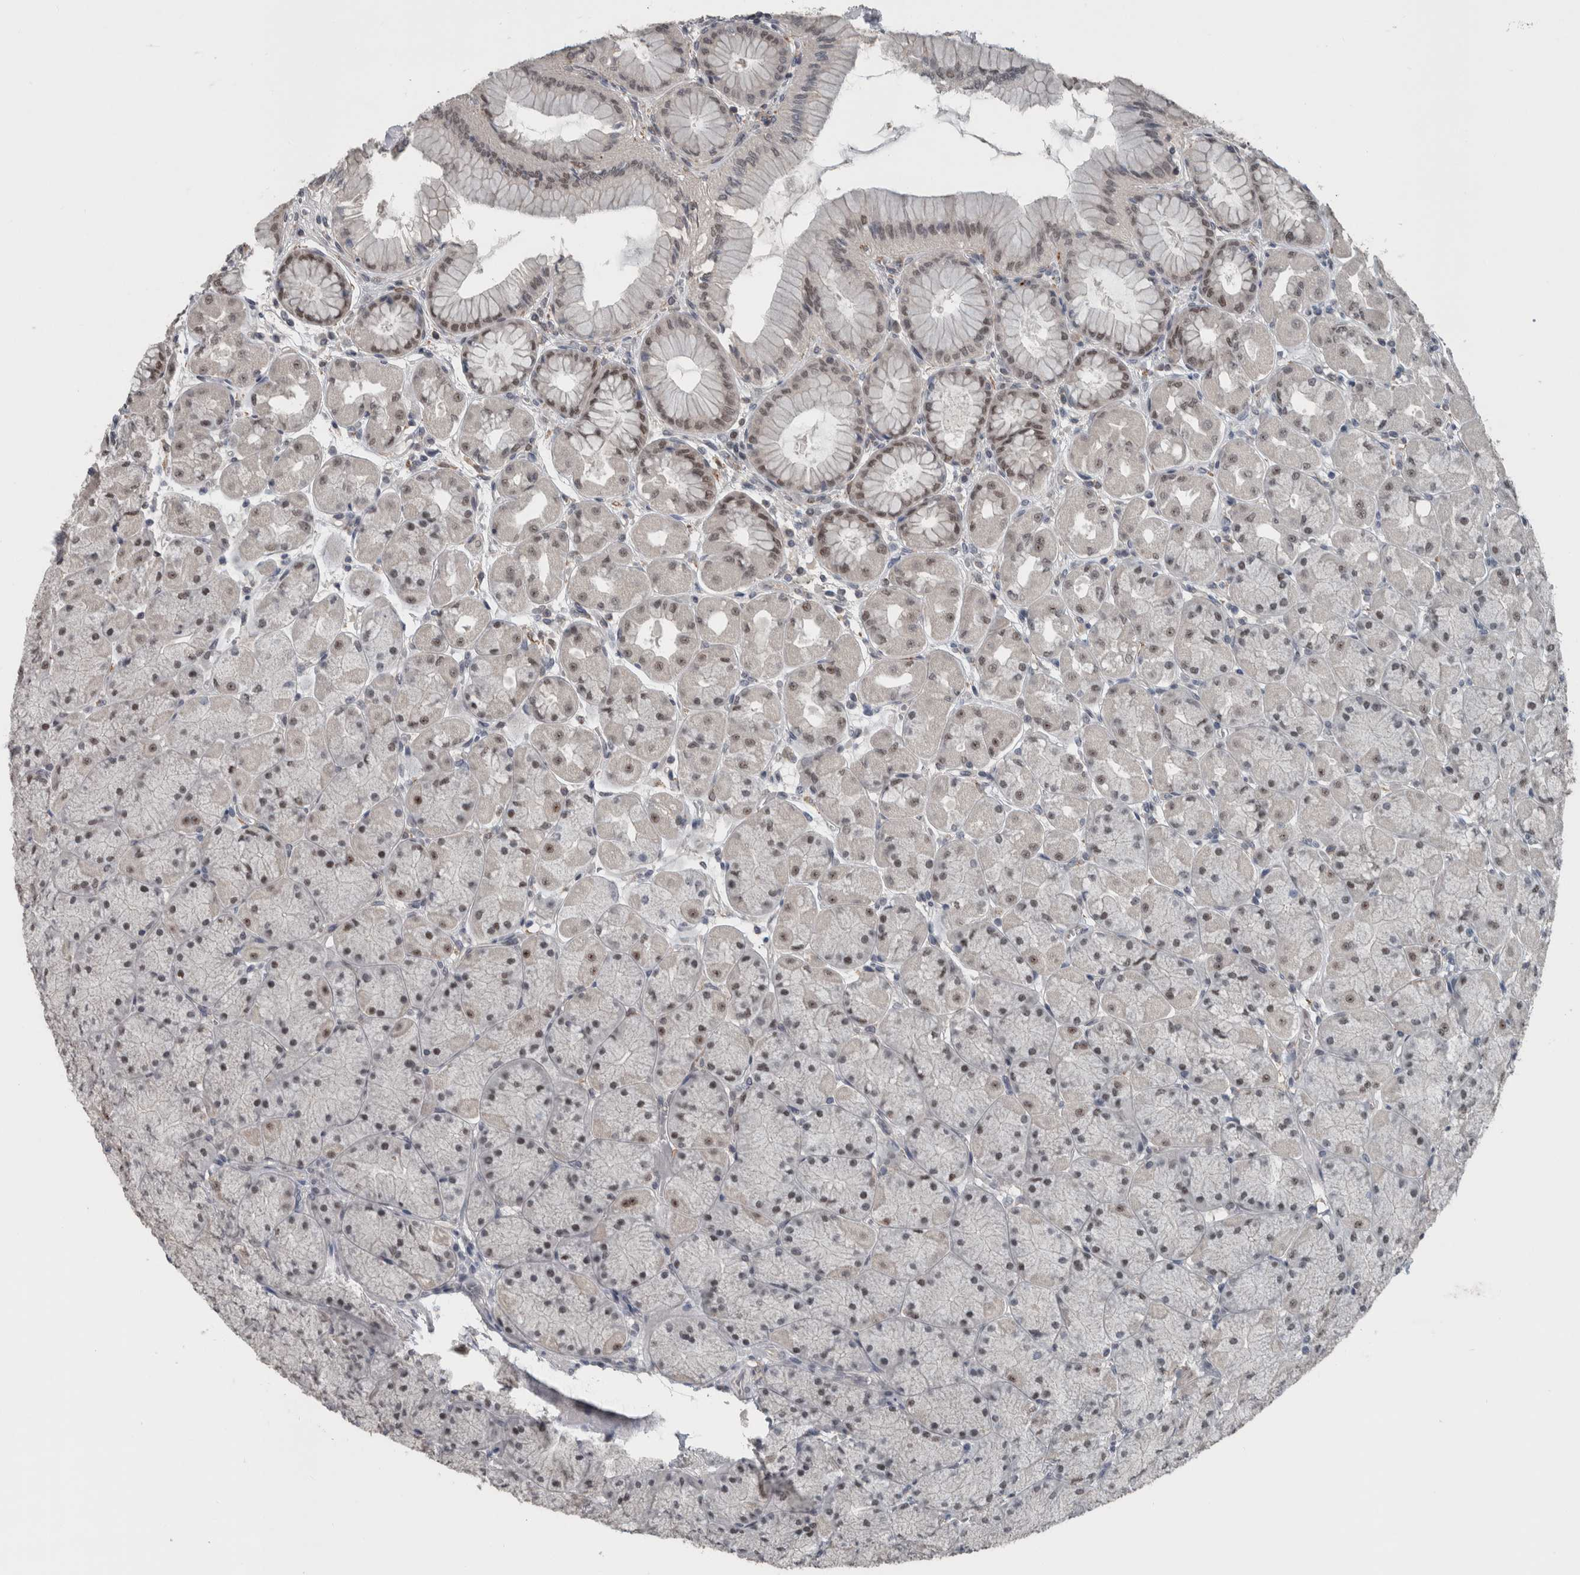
{"staining": {"intensity": "moderate", "quantity": ">75%", "location": "nuclear"}, "tissue": "stomach", "cell_type": "Glandular cells", "image_type": "normal", "snomed": [{"axis": "morphology", "description": "Normal tissue, NOS"}, {"axis": "topography", "description": "Stomach, upper"}], "caption": "IHC image of benign stomach stained for a protein (brown), which exhibits medium levels of moderate nuclear expression in about >75% of glandular cells.", "gene": "ZBTB21", "patient": {"sex": "female", "age": 56}}